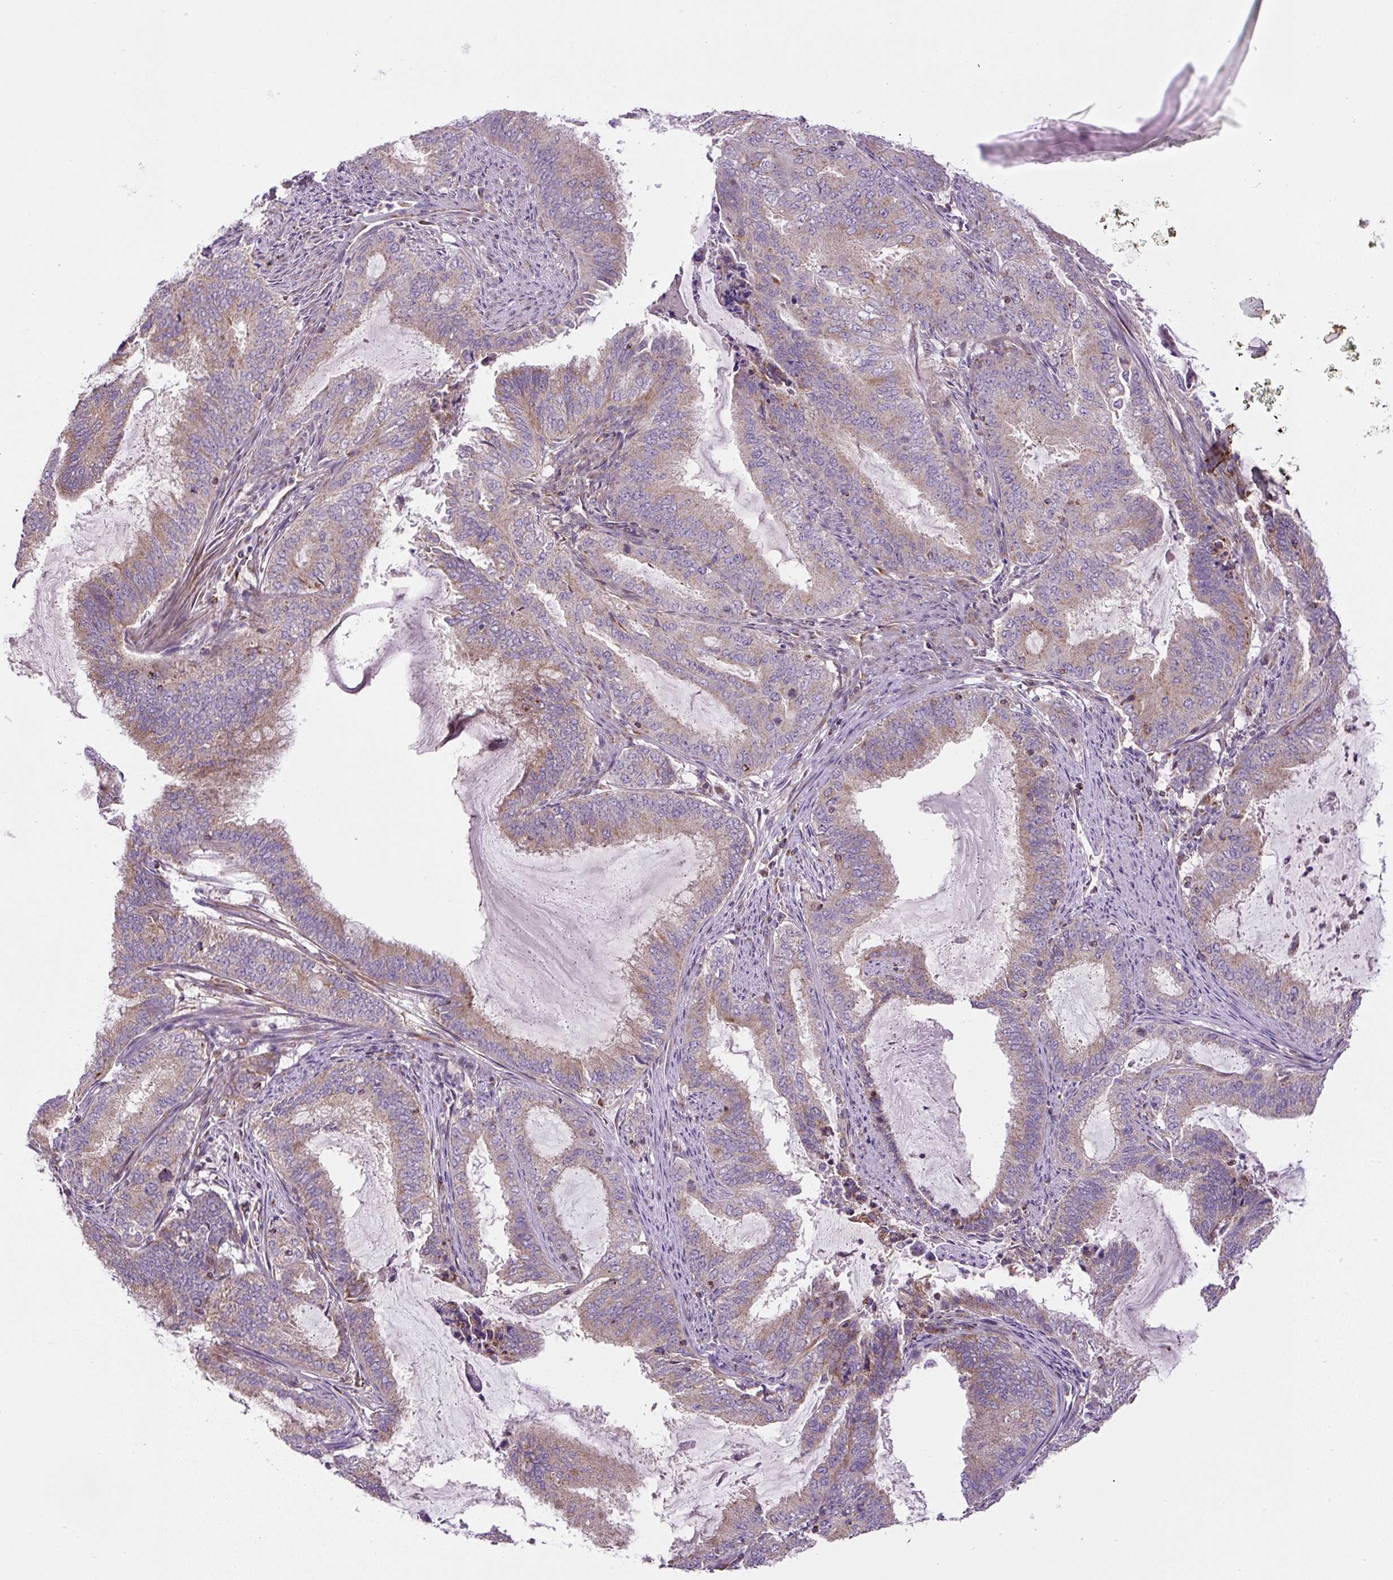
{"staining": {"intensity": "moderate", "quantity": "25%-75%", "location": "cytoplasmic/membranous"}, "tissue": "endometrial cancer", "cell_type": "Tumor cells", "image_type": "cancer", "snomed": [{"axis": "morphology", "description": "Adenocarcinoma, NOS"}, {"axis": "topography", "description": "Endometrium"}], "caption": "An IHC image of tumor tissue is shown. Protein staining in brown highlights moderate cytoplasmic/membranous positivity in endometrial adenocarcinoma within tumor cells. (IHC, brightfield microscopy, high magnification).", "gene": "ZNF547", "patient": {"sex": "female", "age": 51}}